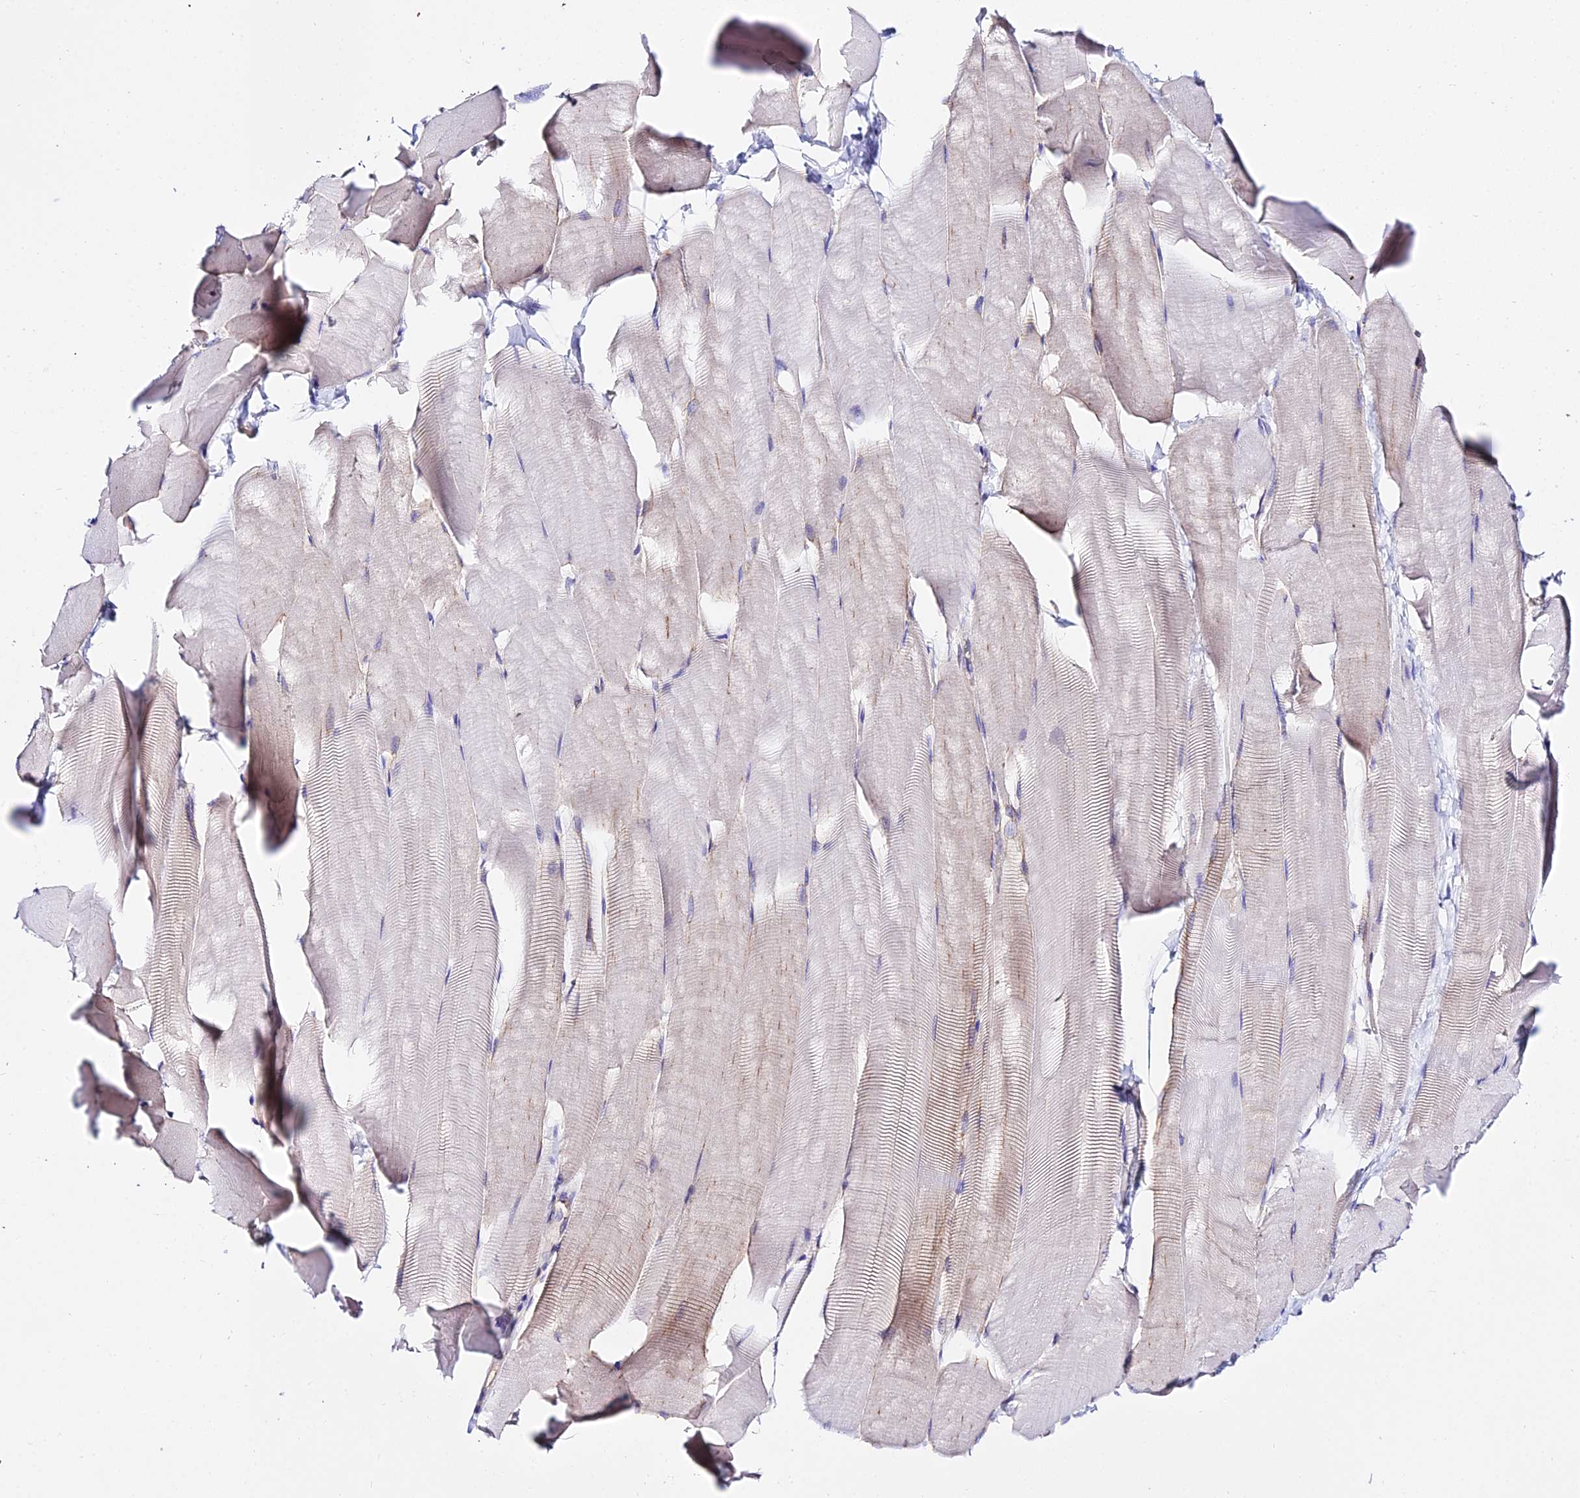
{"staining": {"intensity": "weak", "quantity": "<25%", "location": "cytoplasmic/membranous"}, "tissue": "skeletal muscle", "cell_type": "Myocytes", "image_type": "normal", "snomed": [{"axis": "morphology", "description": "Normal tissue, NOS"}, {"axis": "topography", "description": "Skeletal muscle"}], "caption": "Myocytes show no significant positivity in normal skeletal muscle. (Brightfield microscopy of DAB (3,3'-diaminobenzidine) immunohistochemistry at high magnification).", "gene": "ATG16L2", "patient": {"sex": "male", "age": 25}}